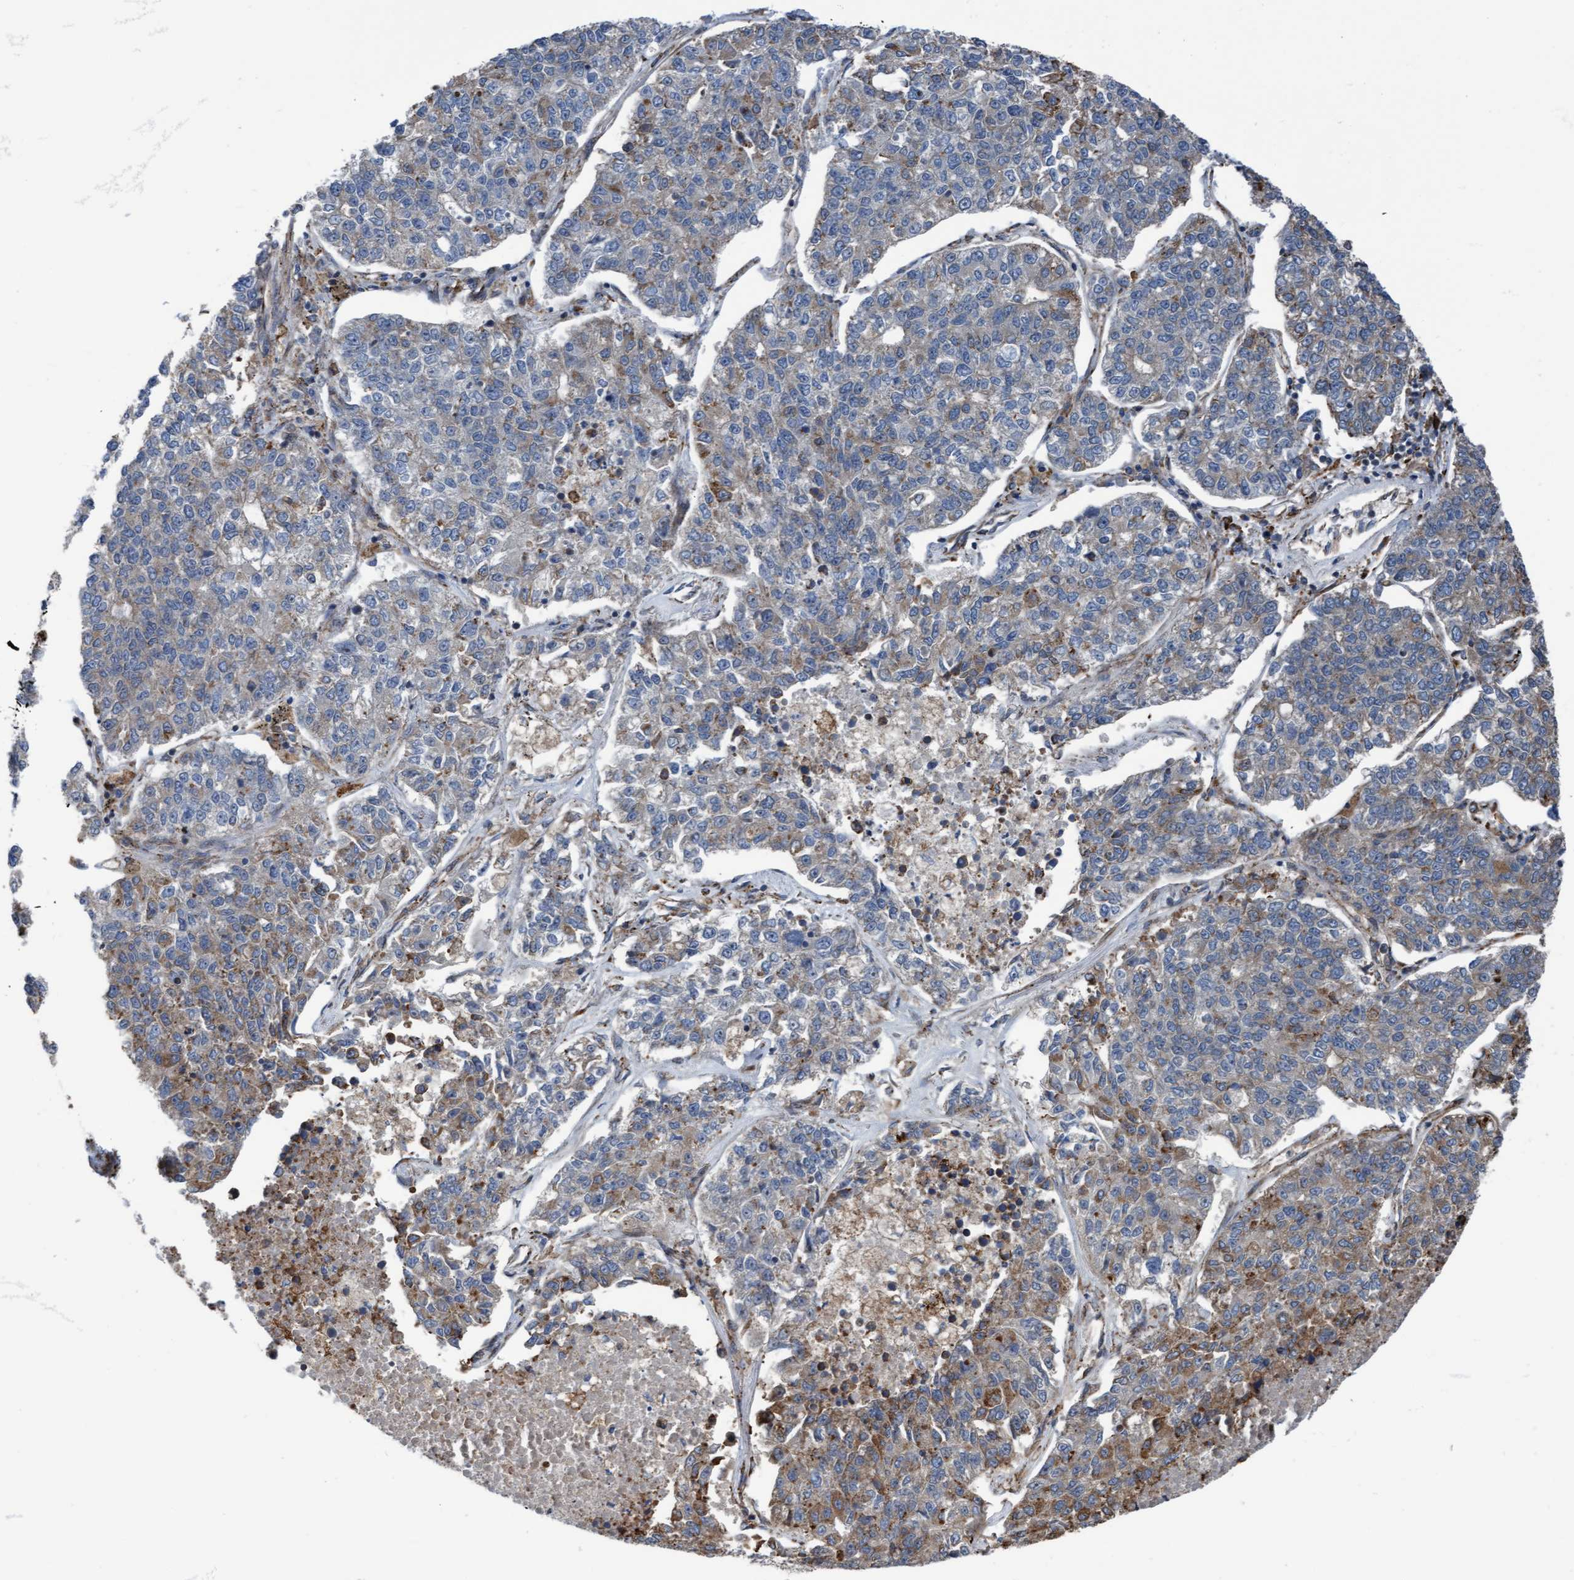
{"staining": {"intensity": "weak", "quantity": "25%-75%", "location": "cytoplasmic/membranous"}, "tissue": "lung cancer", "cell_type": "Tumor cells", "image_type": "cancer", "snomed": [{"axis": "morphology", "description": "Adenocarcinoma, NOS"}, {"axis": "topography", "description": "Lung"}], "caption": "Lung cancer (adenocarcinoma) was stained to show a protein in brown. There is low levels of weak cytoplasmic/membranous staining in about 25%-75% of tumor cells. The staining was performed using DAB (3,3'-diaminobenzidine), with brown indicating positive protein expression. Nuclei are stained blue with hematoxylin.", "gene": "RAP1GAP2", "patient": {"sex": "male", "age": 49}}